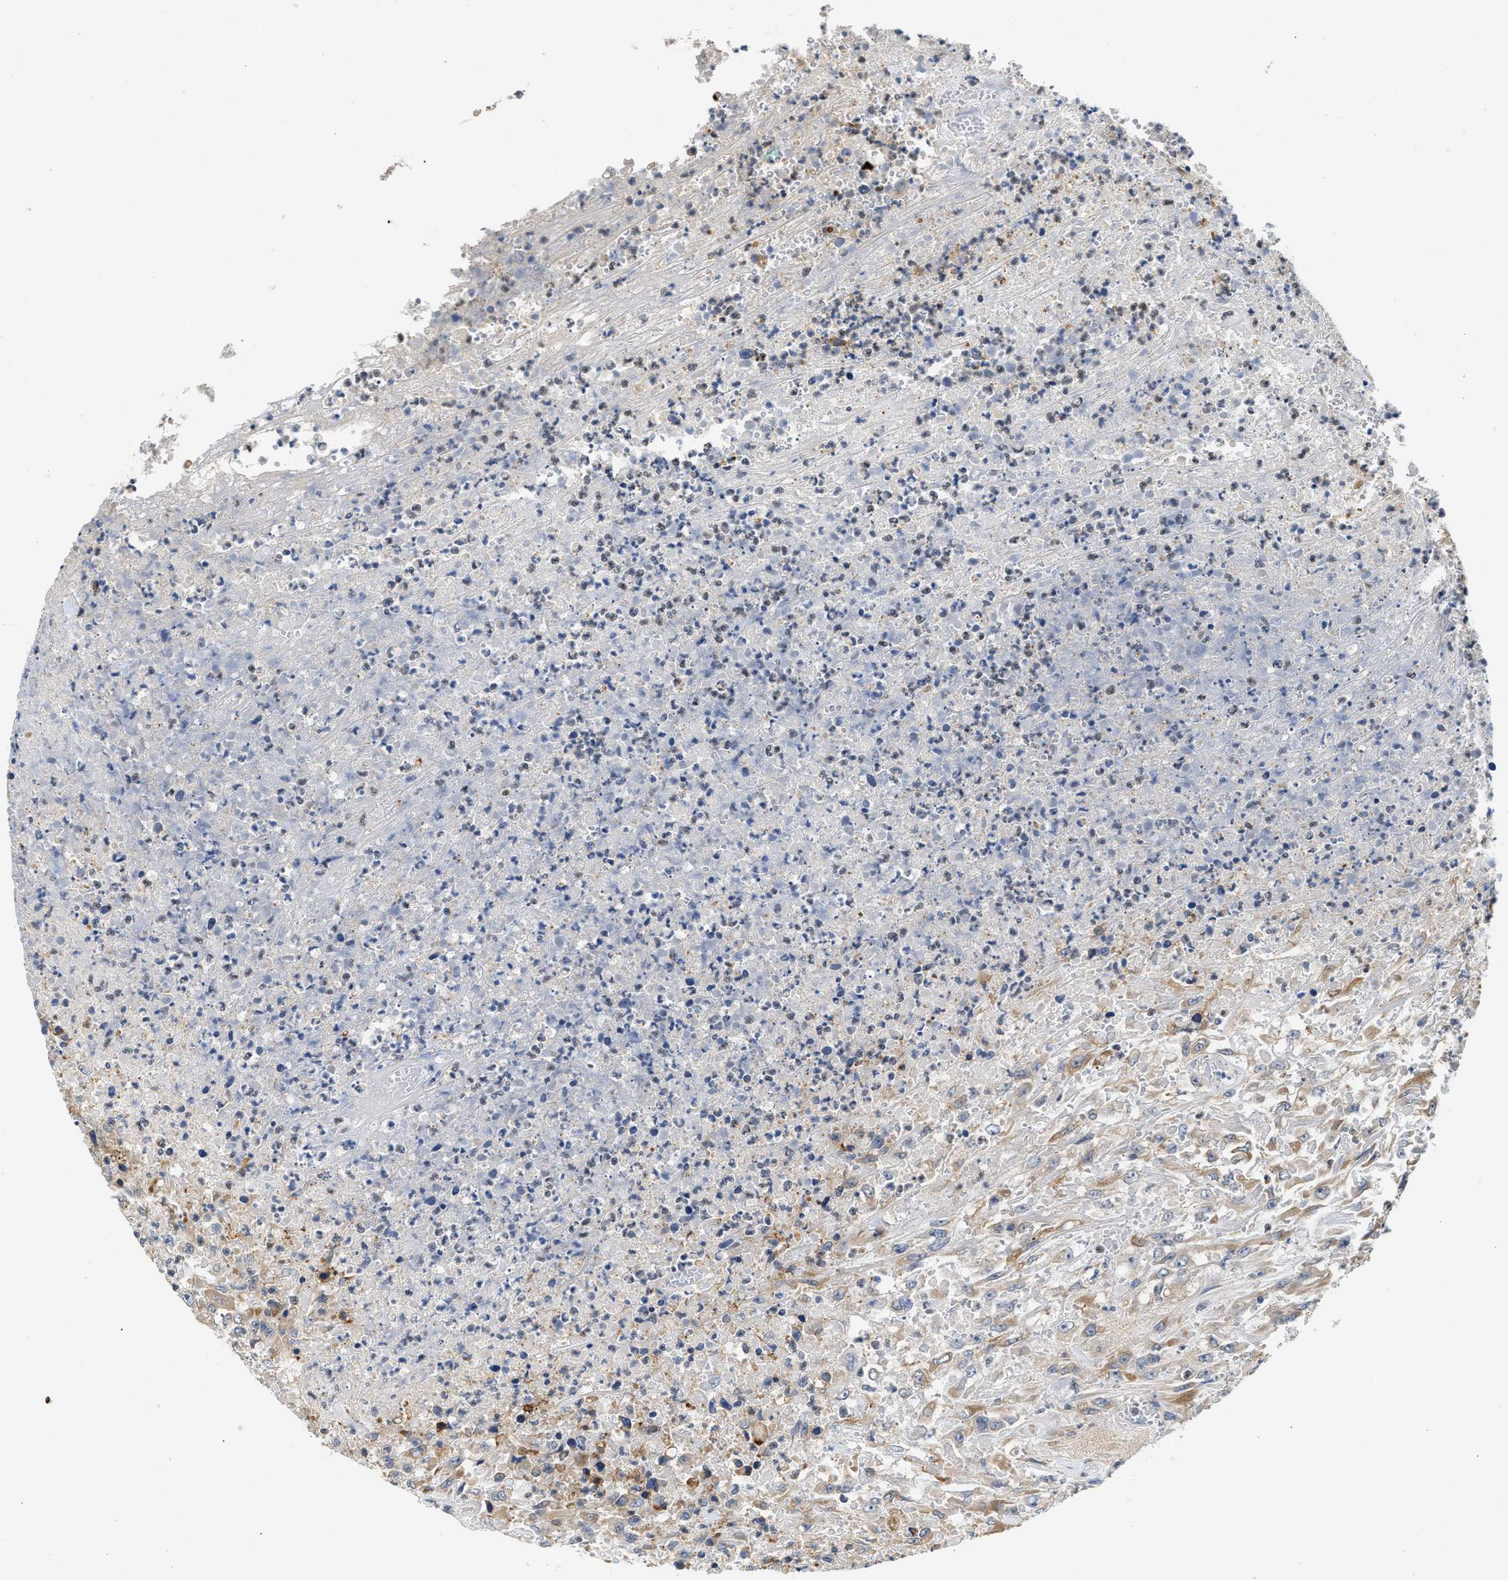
{"staining": {"intensity": "weak", "quantity": "<25%", "location": "cytoplasmic/membranous"}, "tissue": "urothelial cancer", "cell_type": "Tumor cells", "image_type": "cancer", "snomed": [{"axis": "morphology", "description": "Urothelial carcinoma, High grade"}, {"axis": "topography", "description": "Urinary bladder"}], "caption": "High magnification brightfield microscopy of urothelial carcinoma (high-grade) stained with DAB (3,3'-diaminobenzidine) (brown) and counterstained with hematoxylin (blue): tumor cells show no significant staining.", "gene": "PPM1L", "patient": {"sex": "male", "age": 46}}